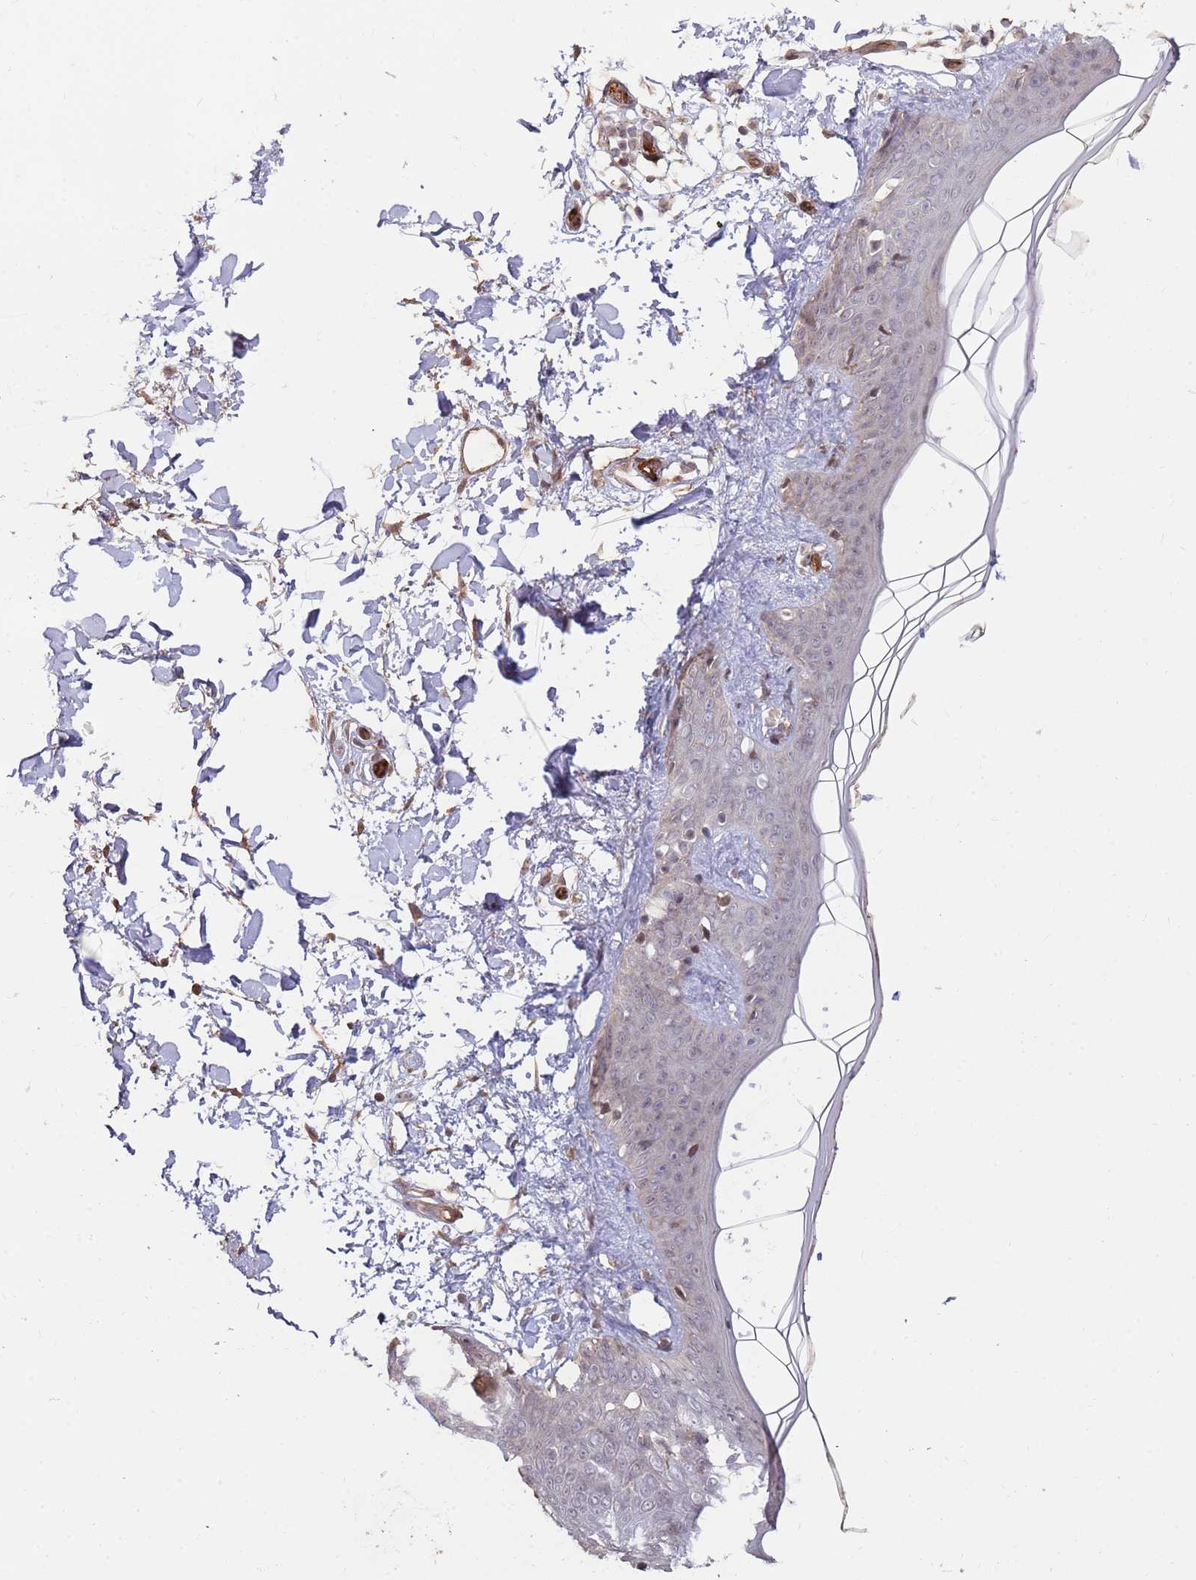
{"staining": {"intensity": "moderate", "quantity": ">75%", "location": "nuclear"}, "tissue": "skin", "cell_type": "Fibroblasts", "image_type": "normal", "snomed": [{"axis": "morphology", "description": "Normal tissue, NOS"}, {"axis": "topography", "description": "Skin"}], "caption": "Immunohistochemistry image of unremarkable skin: human skin stained using immunohistochemistry exhibits medium levels of moderate protein expression localized specifically in the nuclear of fibroblasts, appearing as a nuclear brown color.", "gene": "ST18", "patient": {"sex": "female", "age": 34}}